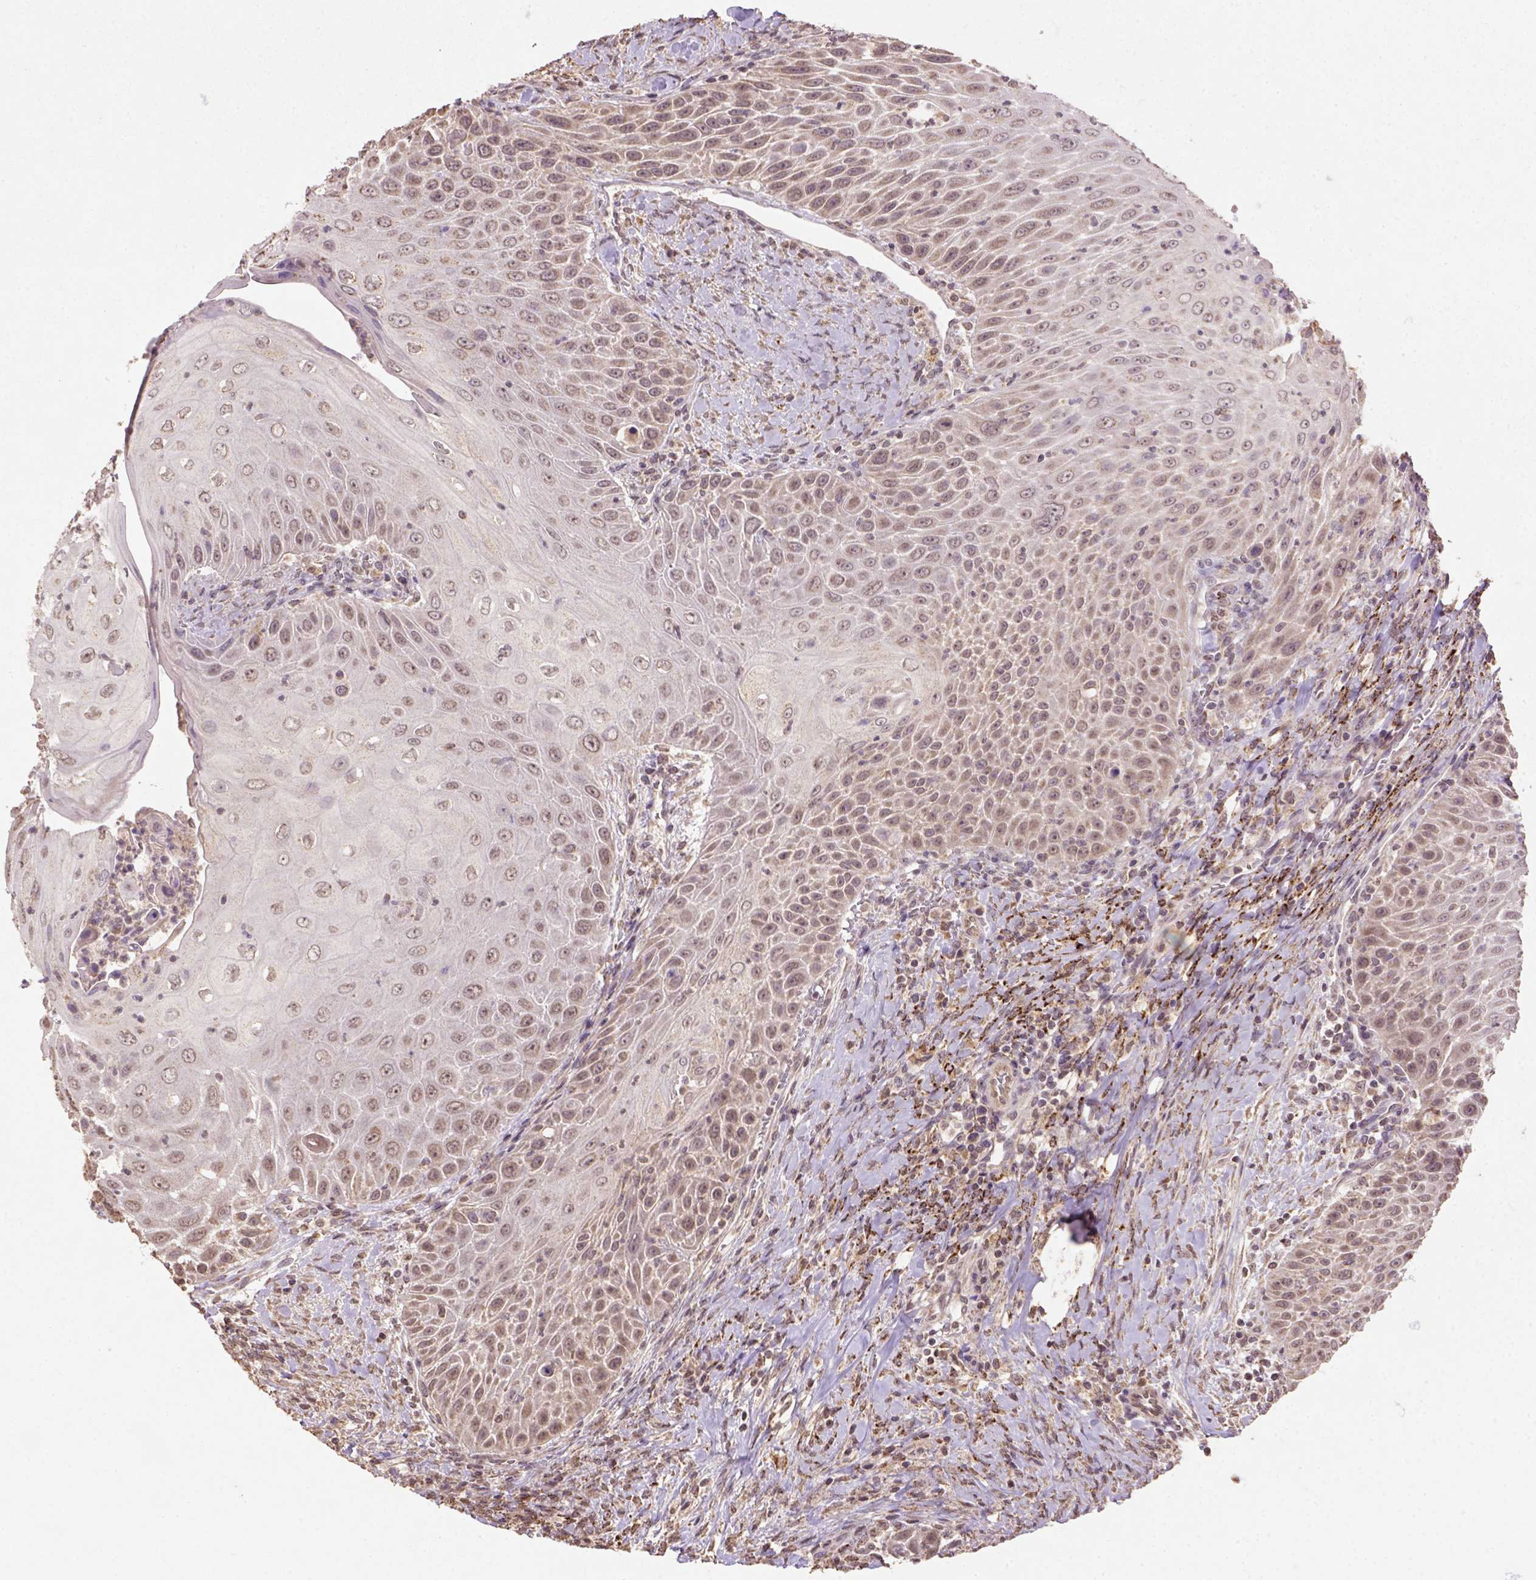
{"staining": {"intensity": "weak", "quantity": ">75%", "location": "cytoplasmic/membranous"}, "tissue": "head and neck cancer", "cell_type": "Tumor cells", "image_type": "cancer", "snomed": [{"axis": "morphology", "description": "Squamous cell carcinoma, NOS"}, {"axis": "topography", "description": "Head-Neck"}], "caption": "A photomicrograph of human head and neck squamous cell carcinoma stained for a protein demonstrates weak cytoplasmic/membranous brown staining in tumor cells.", "gene": "NUDT10", "patient": {"sex": "male", "age": 69}}